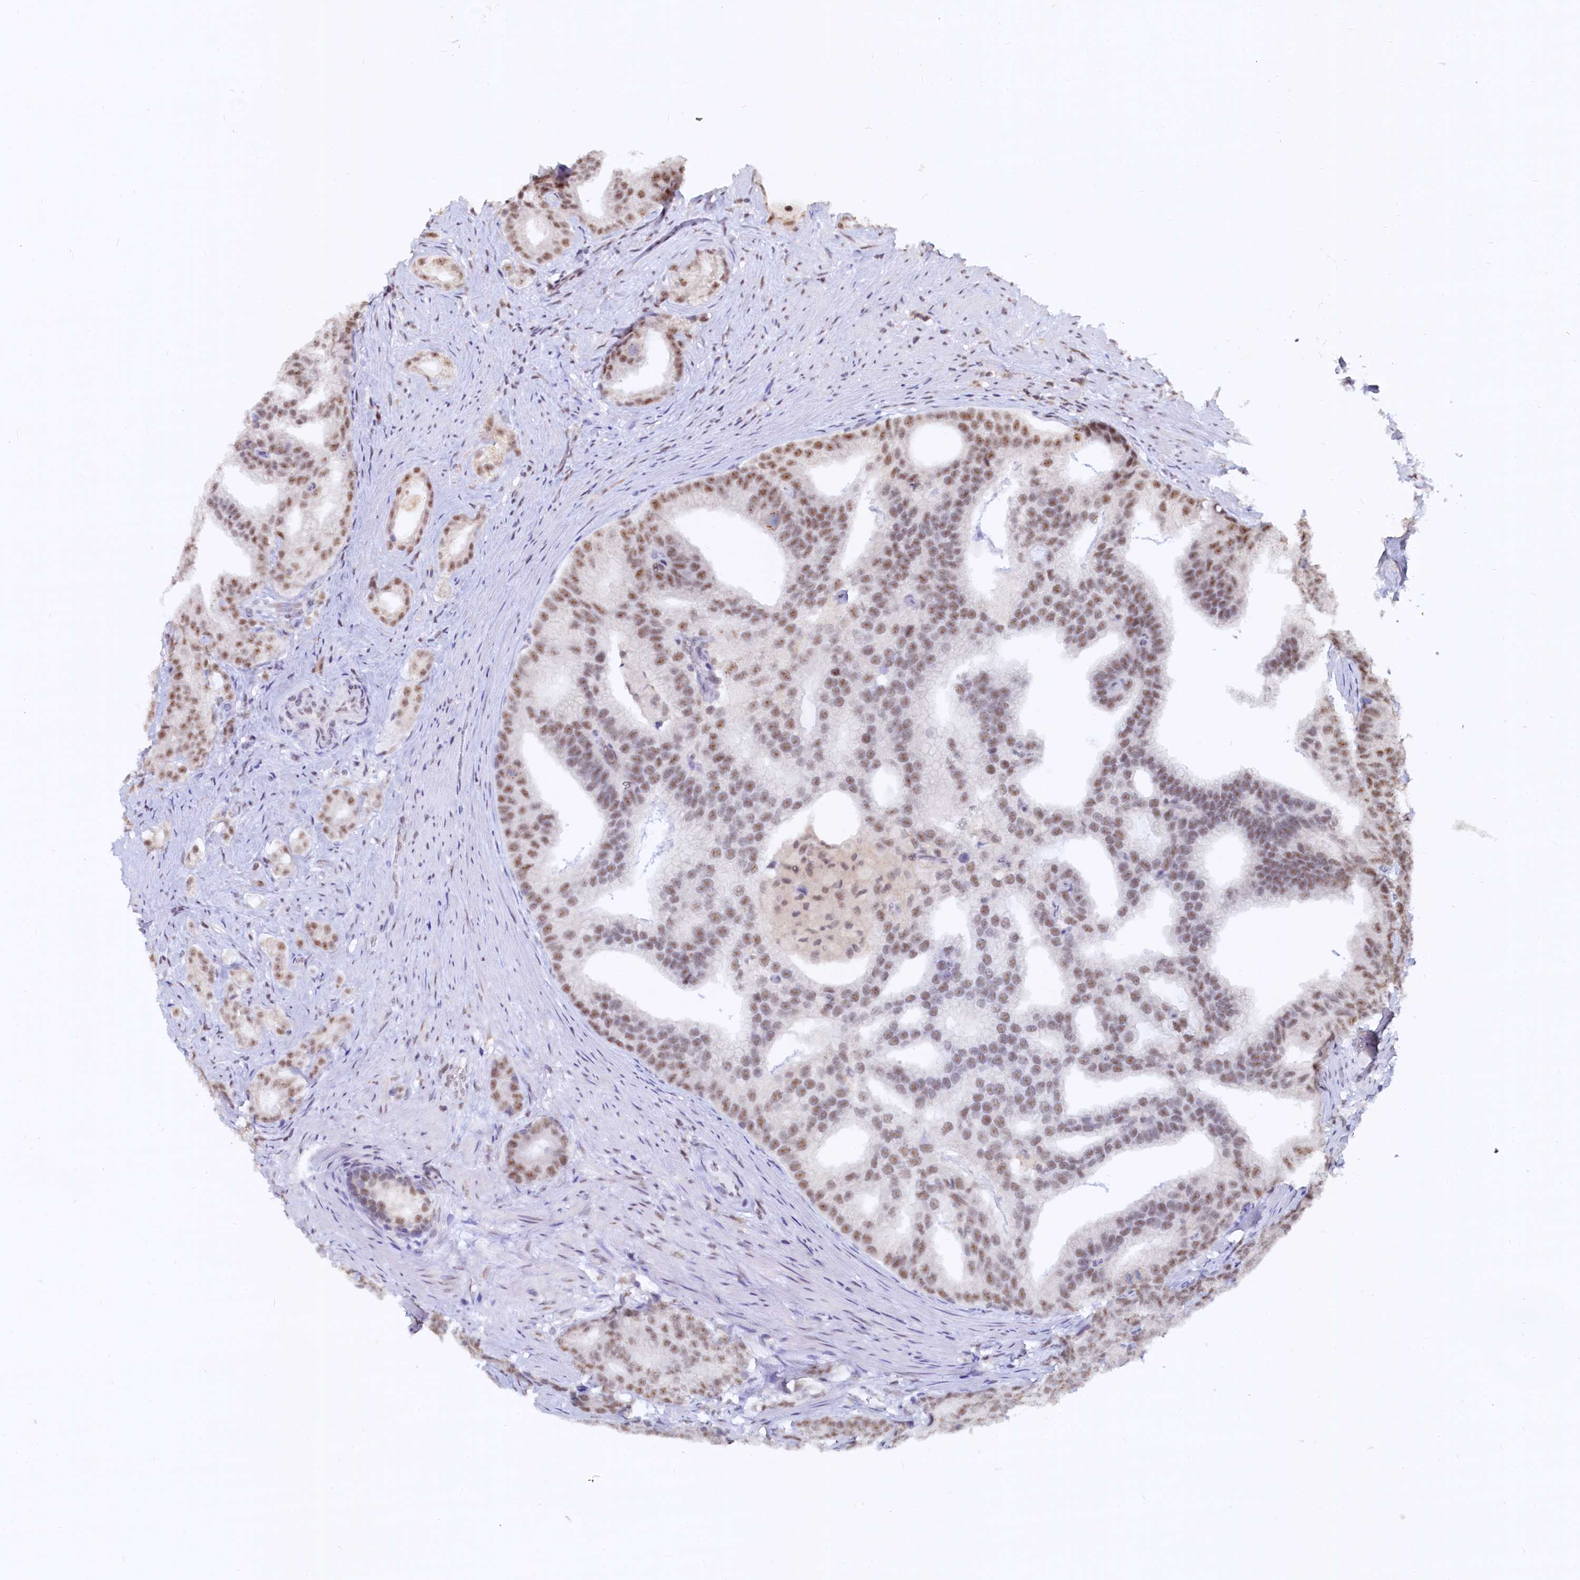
{"staining": {"intensity": "moderate", "quantity": ">75%", "location": "nuclear"}, "tissue": "prostate cancer", "cell_type": "Tumor cells", "image_type": "cancer", "snomed": [{"axis": "morphology", "description": "Adenocarcinoma, Low grade"}, {"axis": "topography", "description": "Prostate"}], "caption": "Immunohistochemical staining of human adenocarcinoma (low-grade) (prostate) exhibits medium levels of moderate nuclear staining in about >75% of tumor cells.", "gene": "RSRC2", "patient": {"sex": "male", "age": 71}}